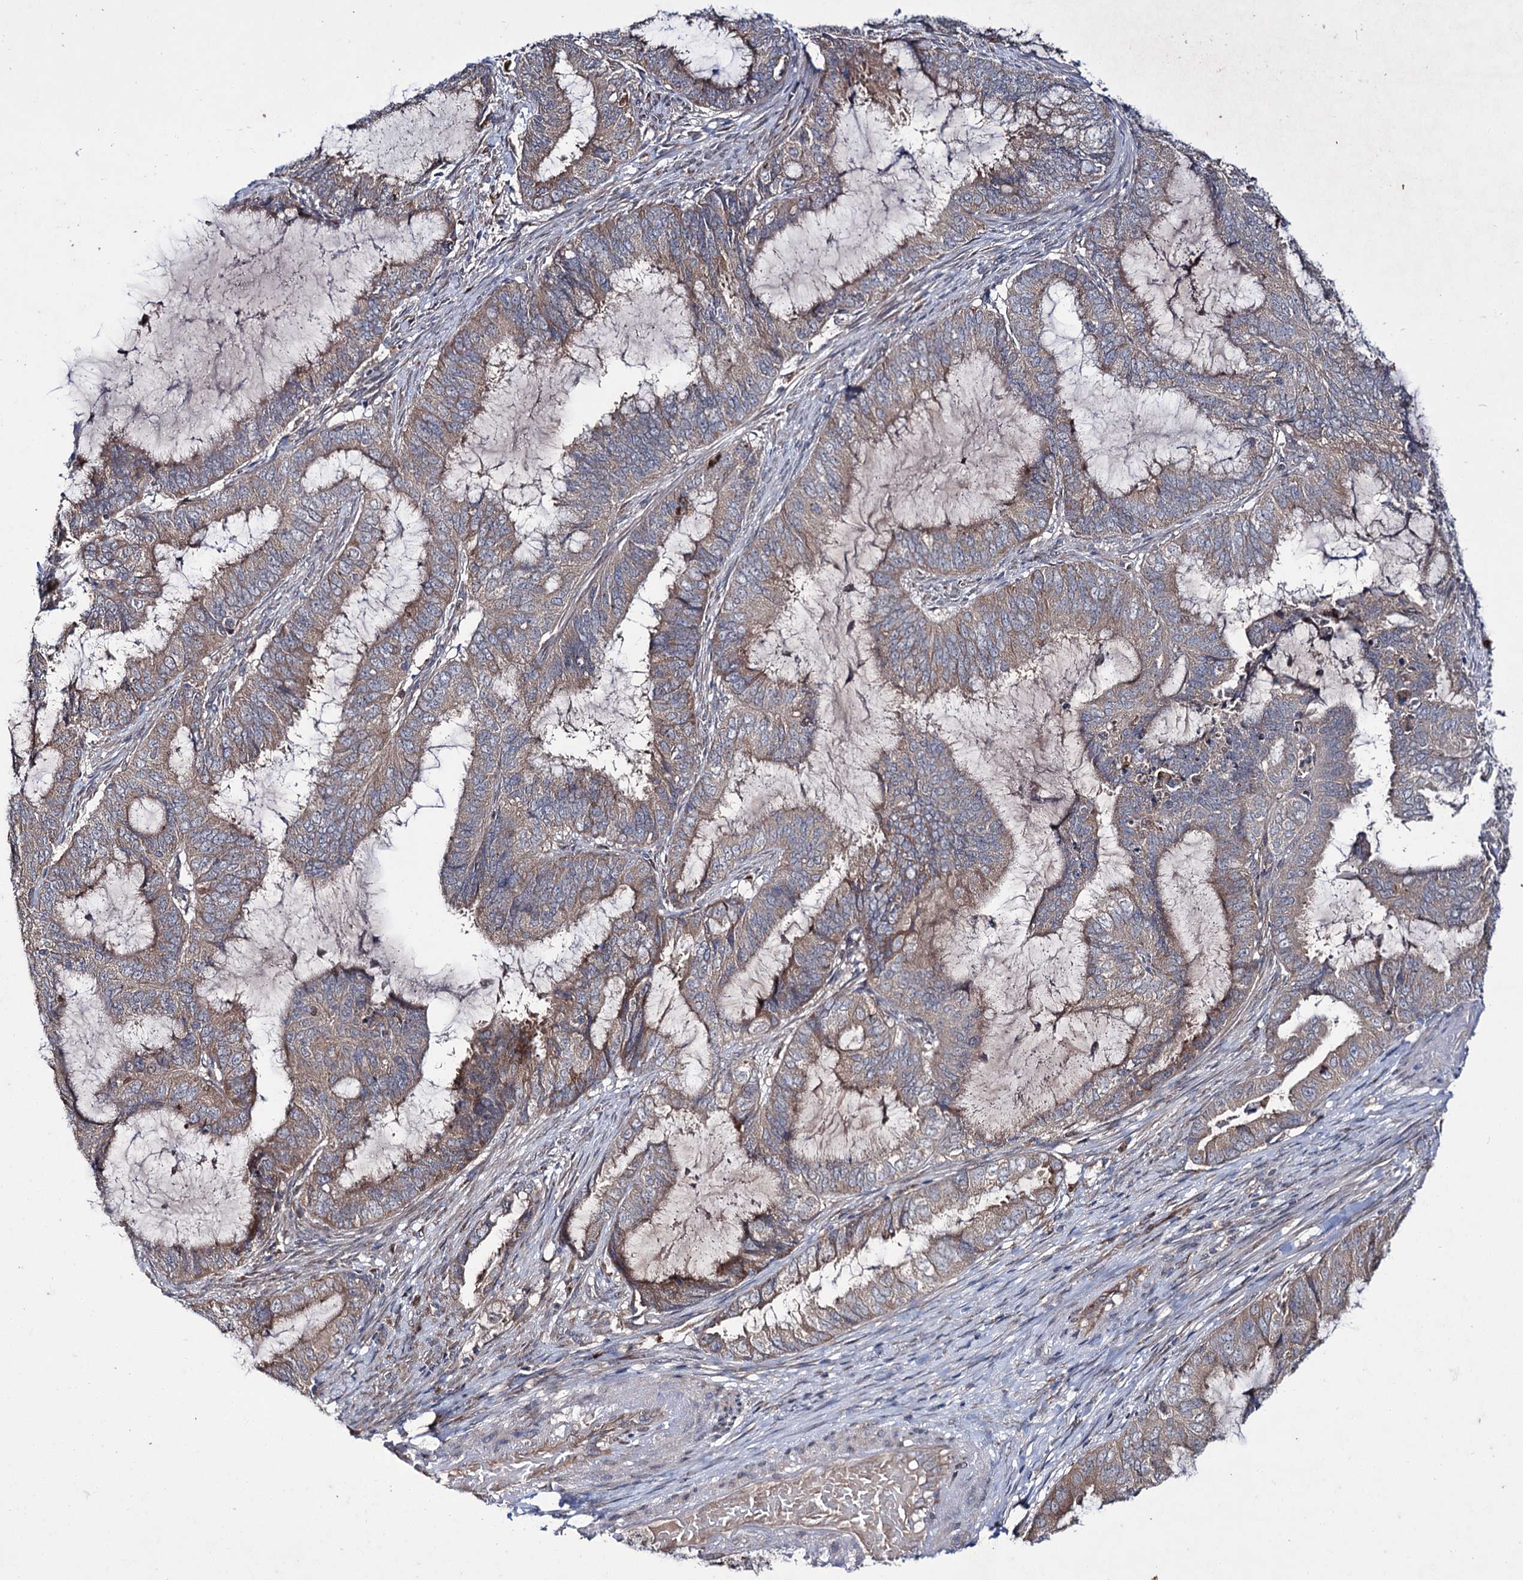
{"staining": {"intensity": "weak", "quantity": "25%-75%", "location": "cytoplasmic/membranous"}, "tissue": "endometrial cancer", "cell_type": "Tumor cells", "image_type": "cancer", "snomed": [{"axis": "morphology", "description": "Adenocarcinoma, NOS"}, {"axis": "topography", "description": "Endometrium"}], "caption": "Protein expression analysis of human endometrial adenocarcinoma reveals weak cytoplasmic/membranous positivity in about 25%-75% of tumor cells.", "gene": "PTPN3", "patient": {"sex": "female", "age": 51}}